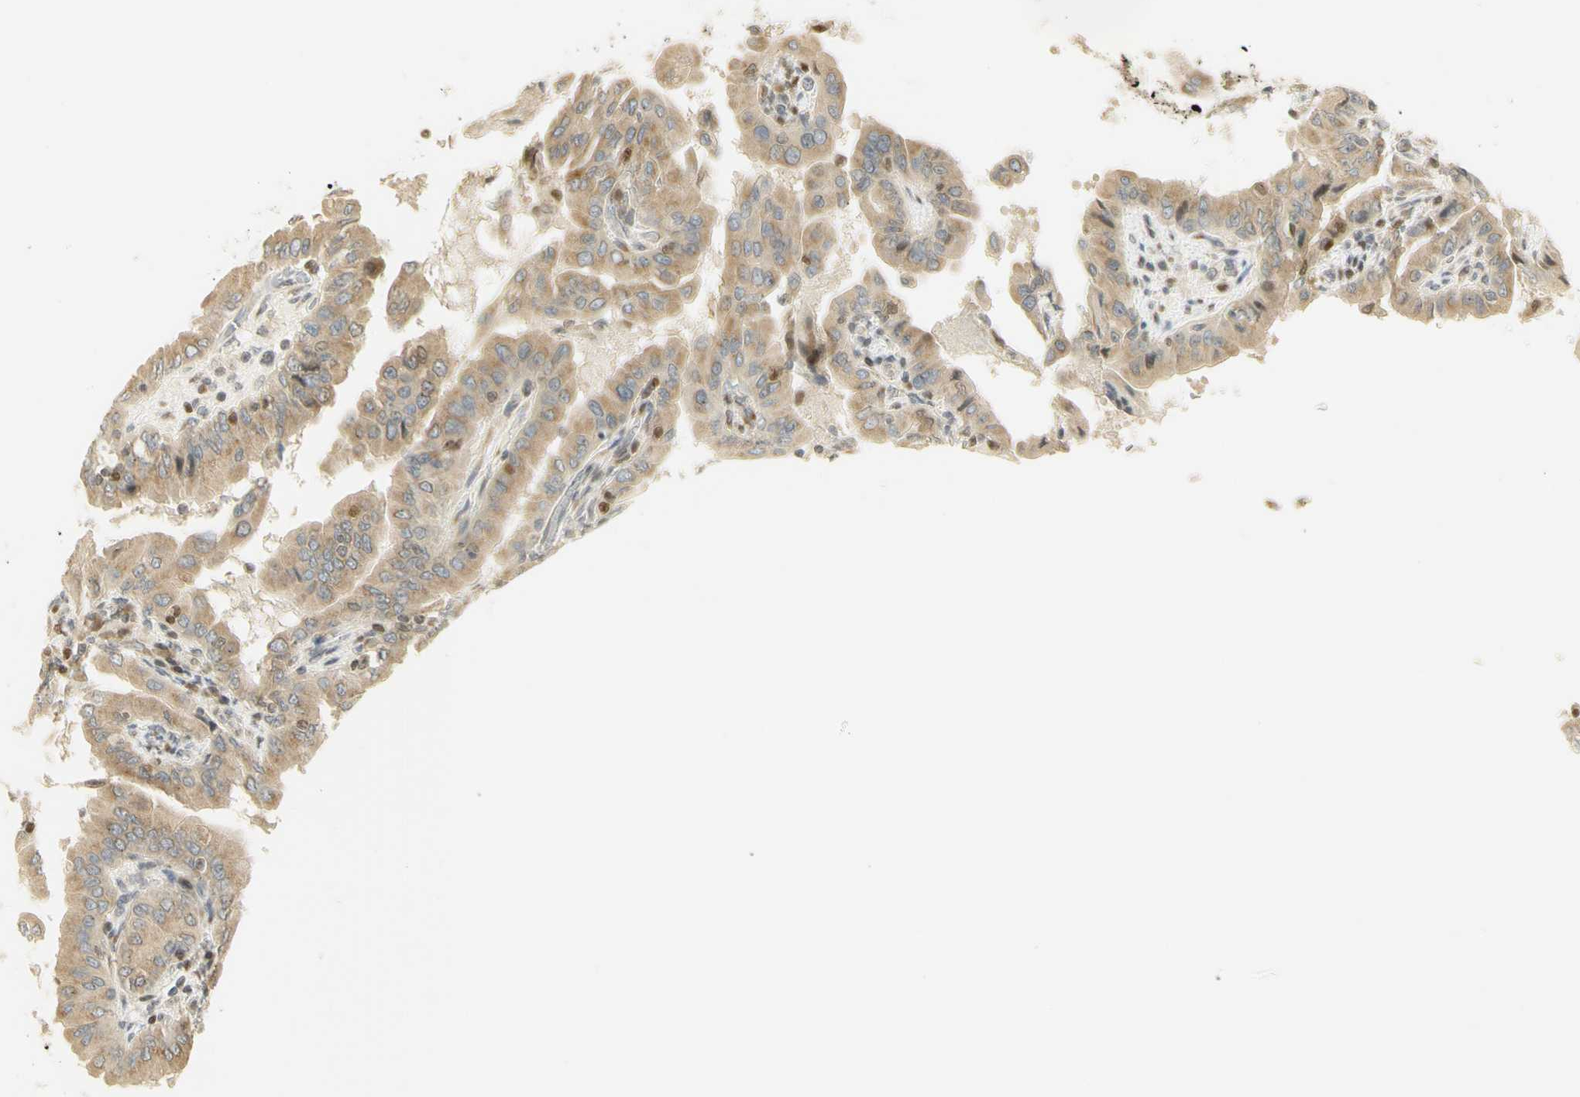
{"staining": {"intensity": "moderate", "quantity": ">75%", "location": "cytoplasmic/membranous,nuclear"}, "tissue": "thyroid cancer", "cell_type": "Tumor cells", "image_type": "cancer", "snomed": [{"axis": "morphology", "description": "Papillary adenocarcinoma, NOS"}, {"axis": "topography", "description": "Thyroid gland"}], "caption": "High-power microscopy captured an IHC photomicrograph of thyroid cancer (papillary adenocarcinoma), revealing moderate cytoplasmic/membranous and nuclear positivity in approximately >75% of tumor cells. (DAB = brown stain, brightfield microscopy at high magnification).", "gene": "KIF11", "patient": {"sex": "male", "age": 33}}